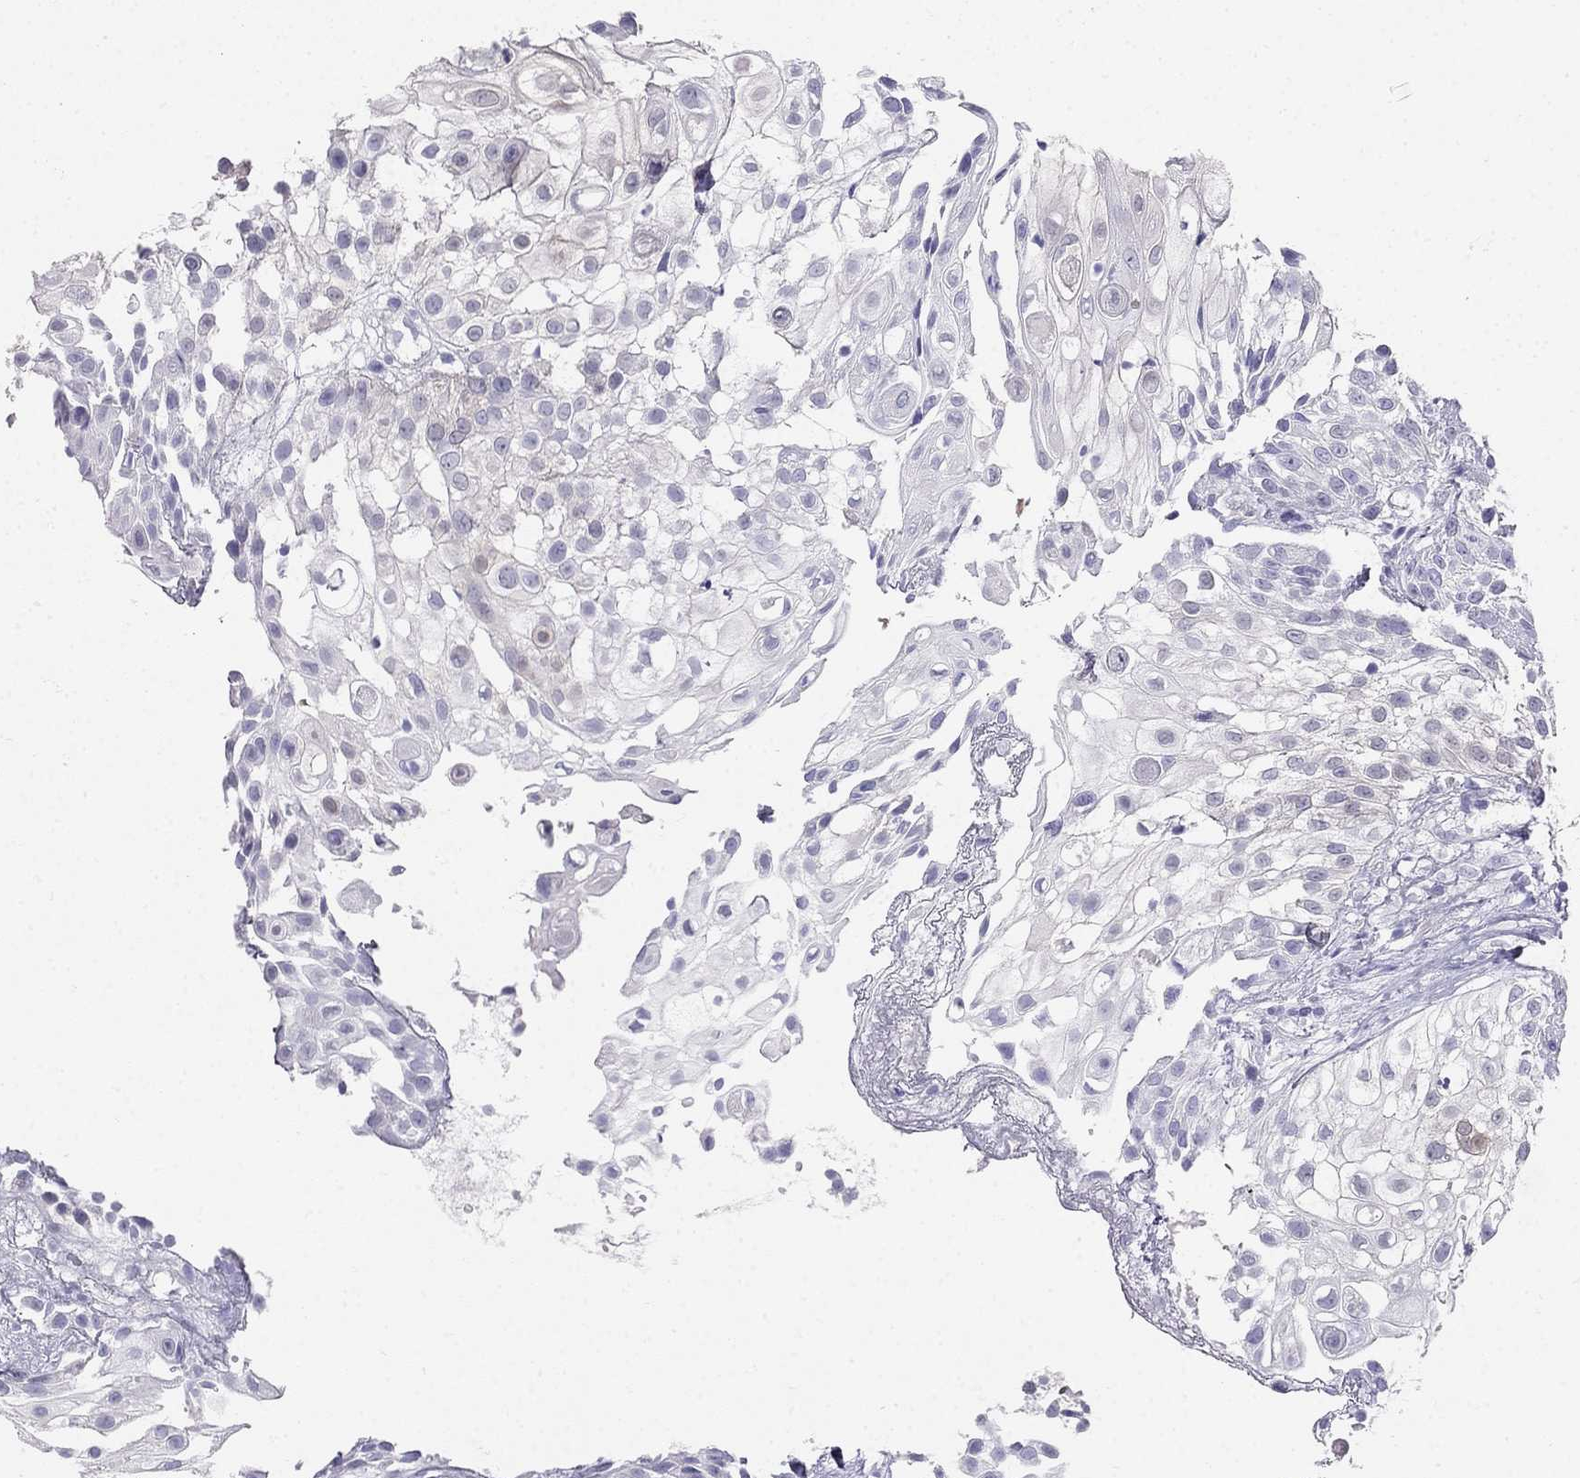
{"staining": {"intensity": "negative", "quantity": "none", "location": "none"}, "tissue": "urothelial cancer", "cell_type": "Tumor cells", "image_type": "cancer", "snomed": [{"axis": "morphology", "description": "Urothelial carcinoma, High grade"}, {"axis": "topography", "description": "Urinary bladder"}], "caption": "IHC of urothelial cancer displays no expression in tumor cells.", "gene": "RFLNA", "patient": {"sex": "female", "age": 79}}